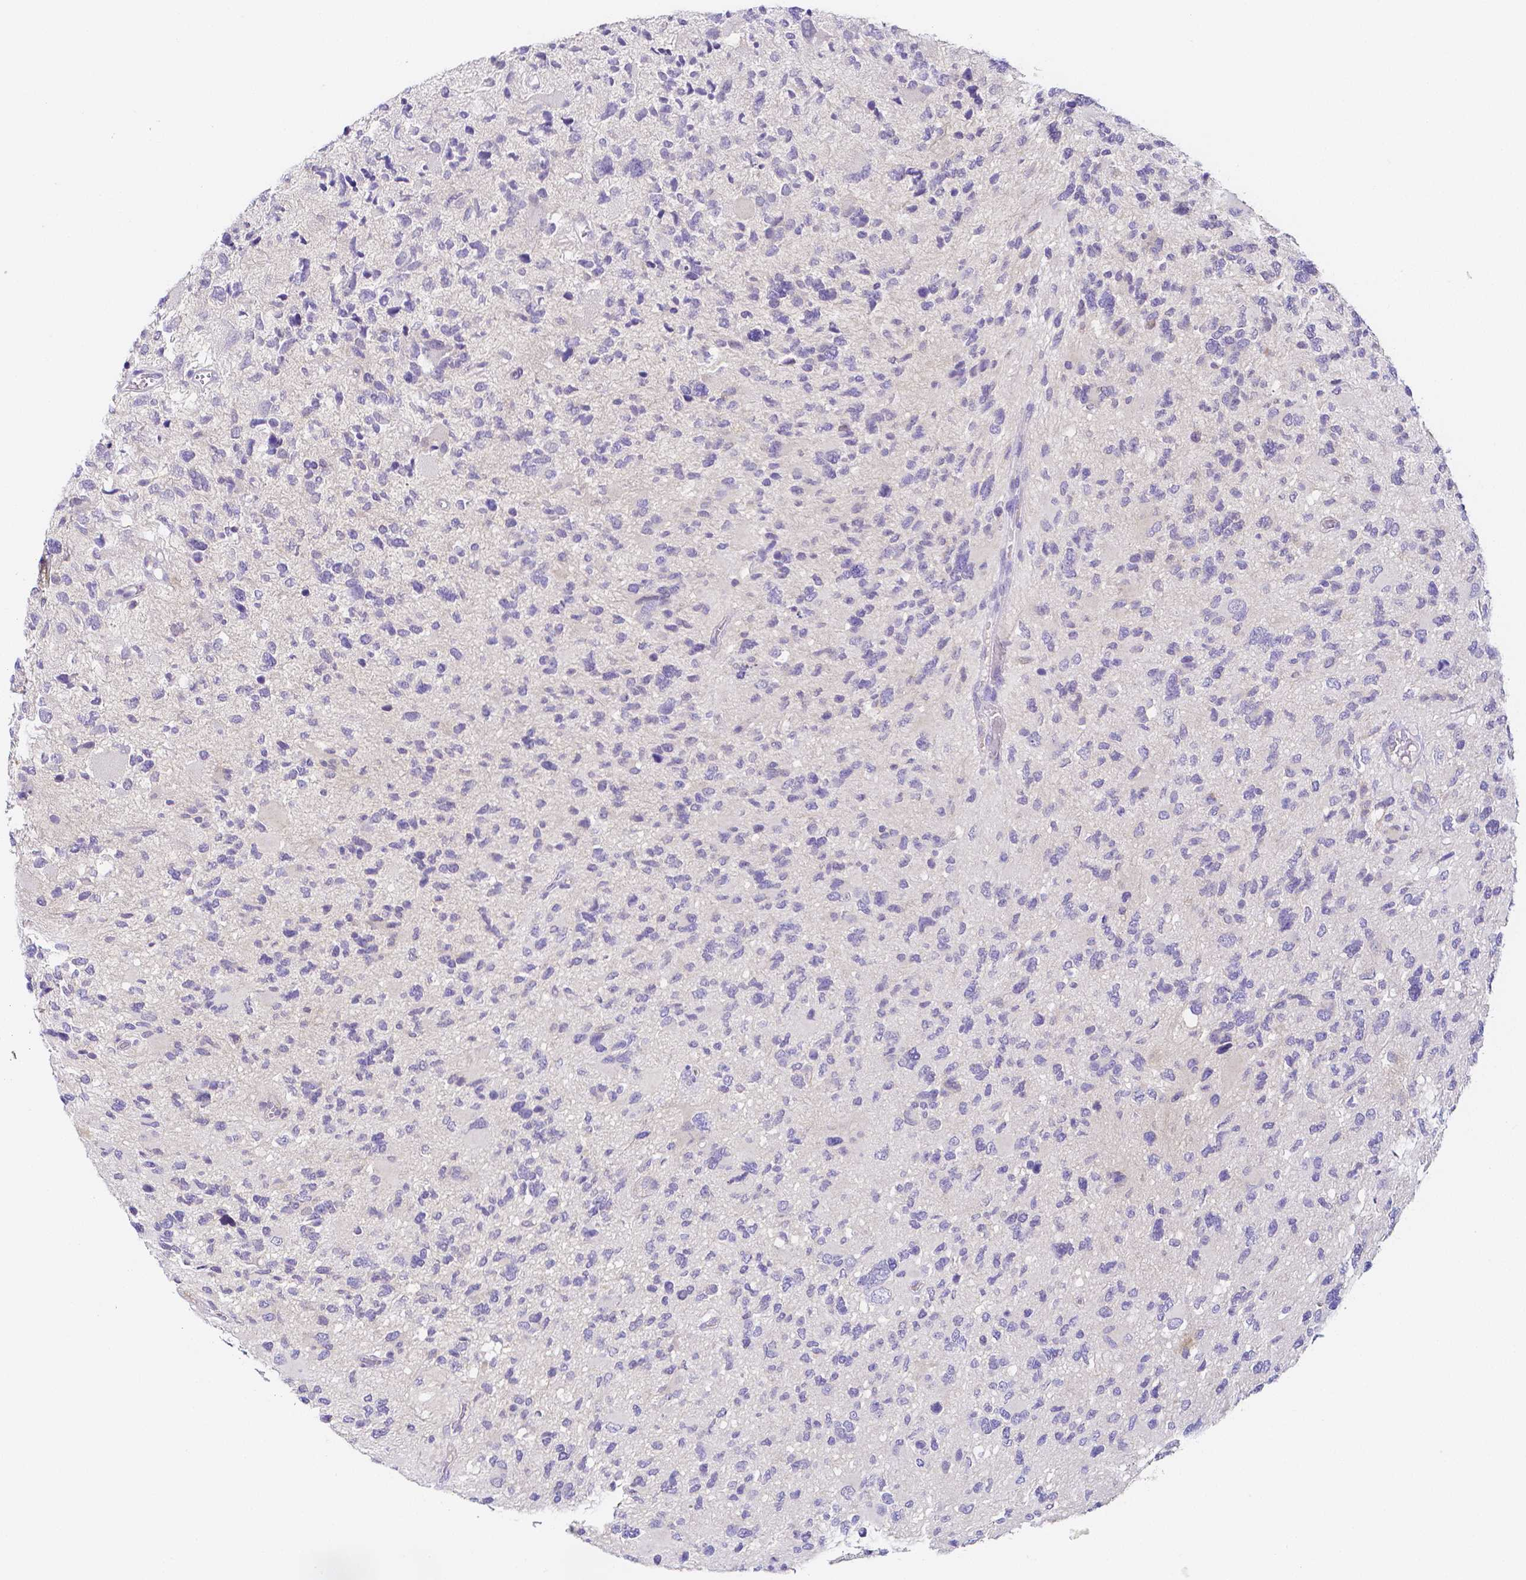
{"staining": {"intensity": "negative", "quantity": "none", "location": "none"}, "tissue": "glioma", "cell_type": "Tumor cells", "image_type": "cancer", "snomed": [{"axis": "morphology", "description": "Glioma, malignant, High grade"}, {"axis": "topography", "description": "Brain"}], "caption": "Protein analysis of malignant glioma (high-grade) displays no significant positivity in tumor cells.", "gene": "PKP3", "patient": {"sex": "female", "age": 11}}